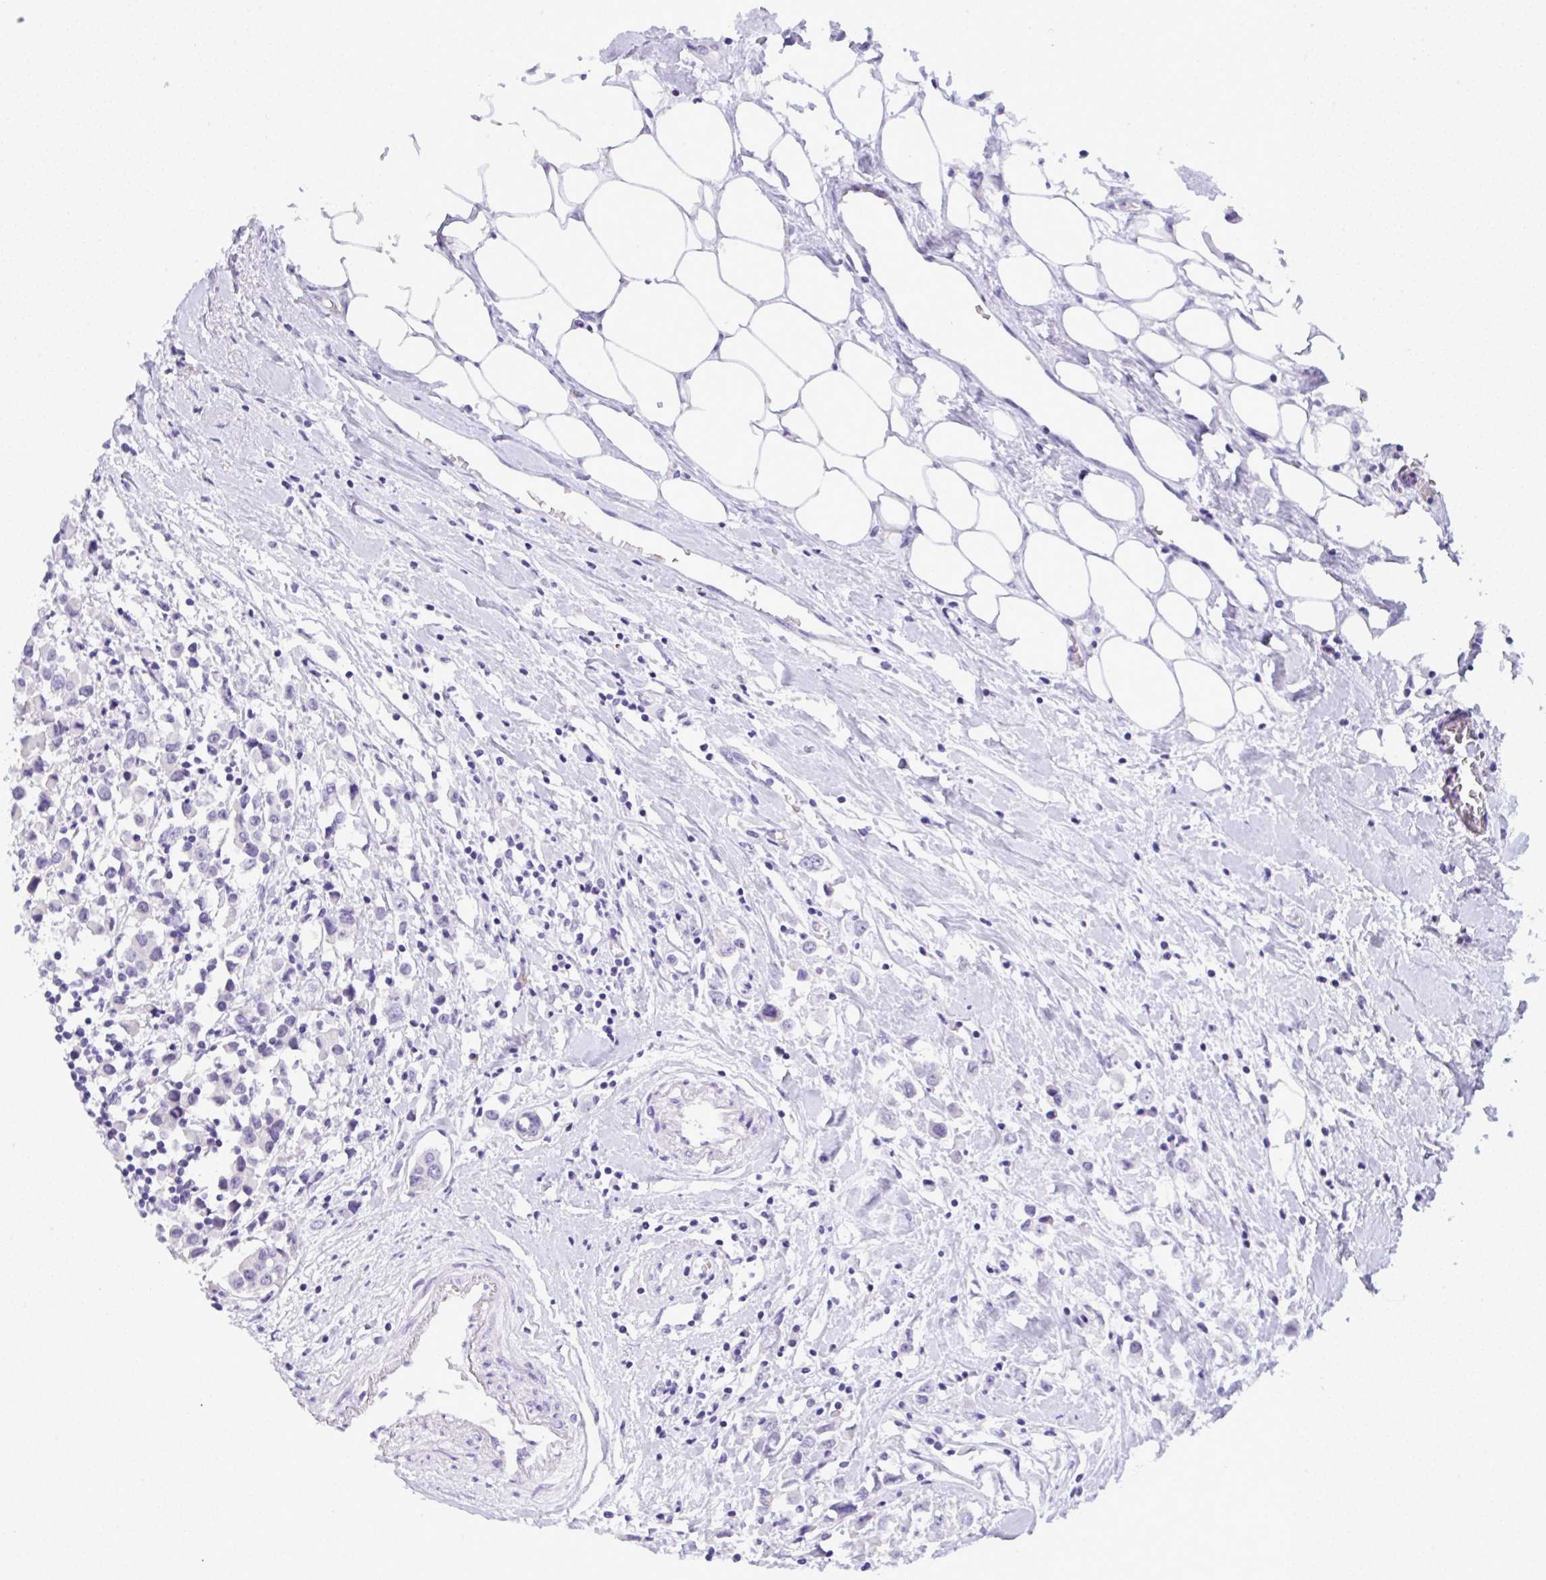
{"staining": {"intensity": "negative", "quantity": "none", "location": "none"}, "tissue": "breast cancer", "cell_type": "Tumor cells", "image_type": "cancer", "snomed": [{"axis": "morphology", "description": "Duct carcinoma"}, {"axis": "topography", "description": "Breast"}], "caption": "DAB (3,3'-diaminobenzidine) immunohistochemical staining of breast intraductal carcinoma reveals no significant positivity in tumor cells. (Stains: DAB (3,3'-diaminobenzidine) immunohistochemistry with hematoxylin counter stain, Microscopy: brightfield microscopy at high magnification).", "gene": "YBX2", "patient": {"sex": "female", "age": 61}}